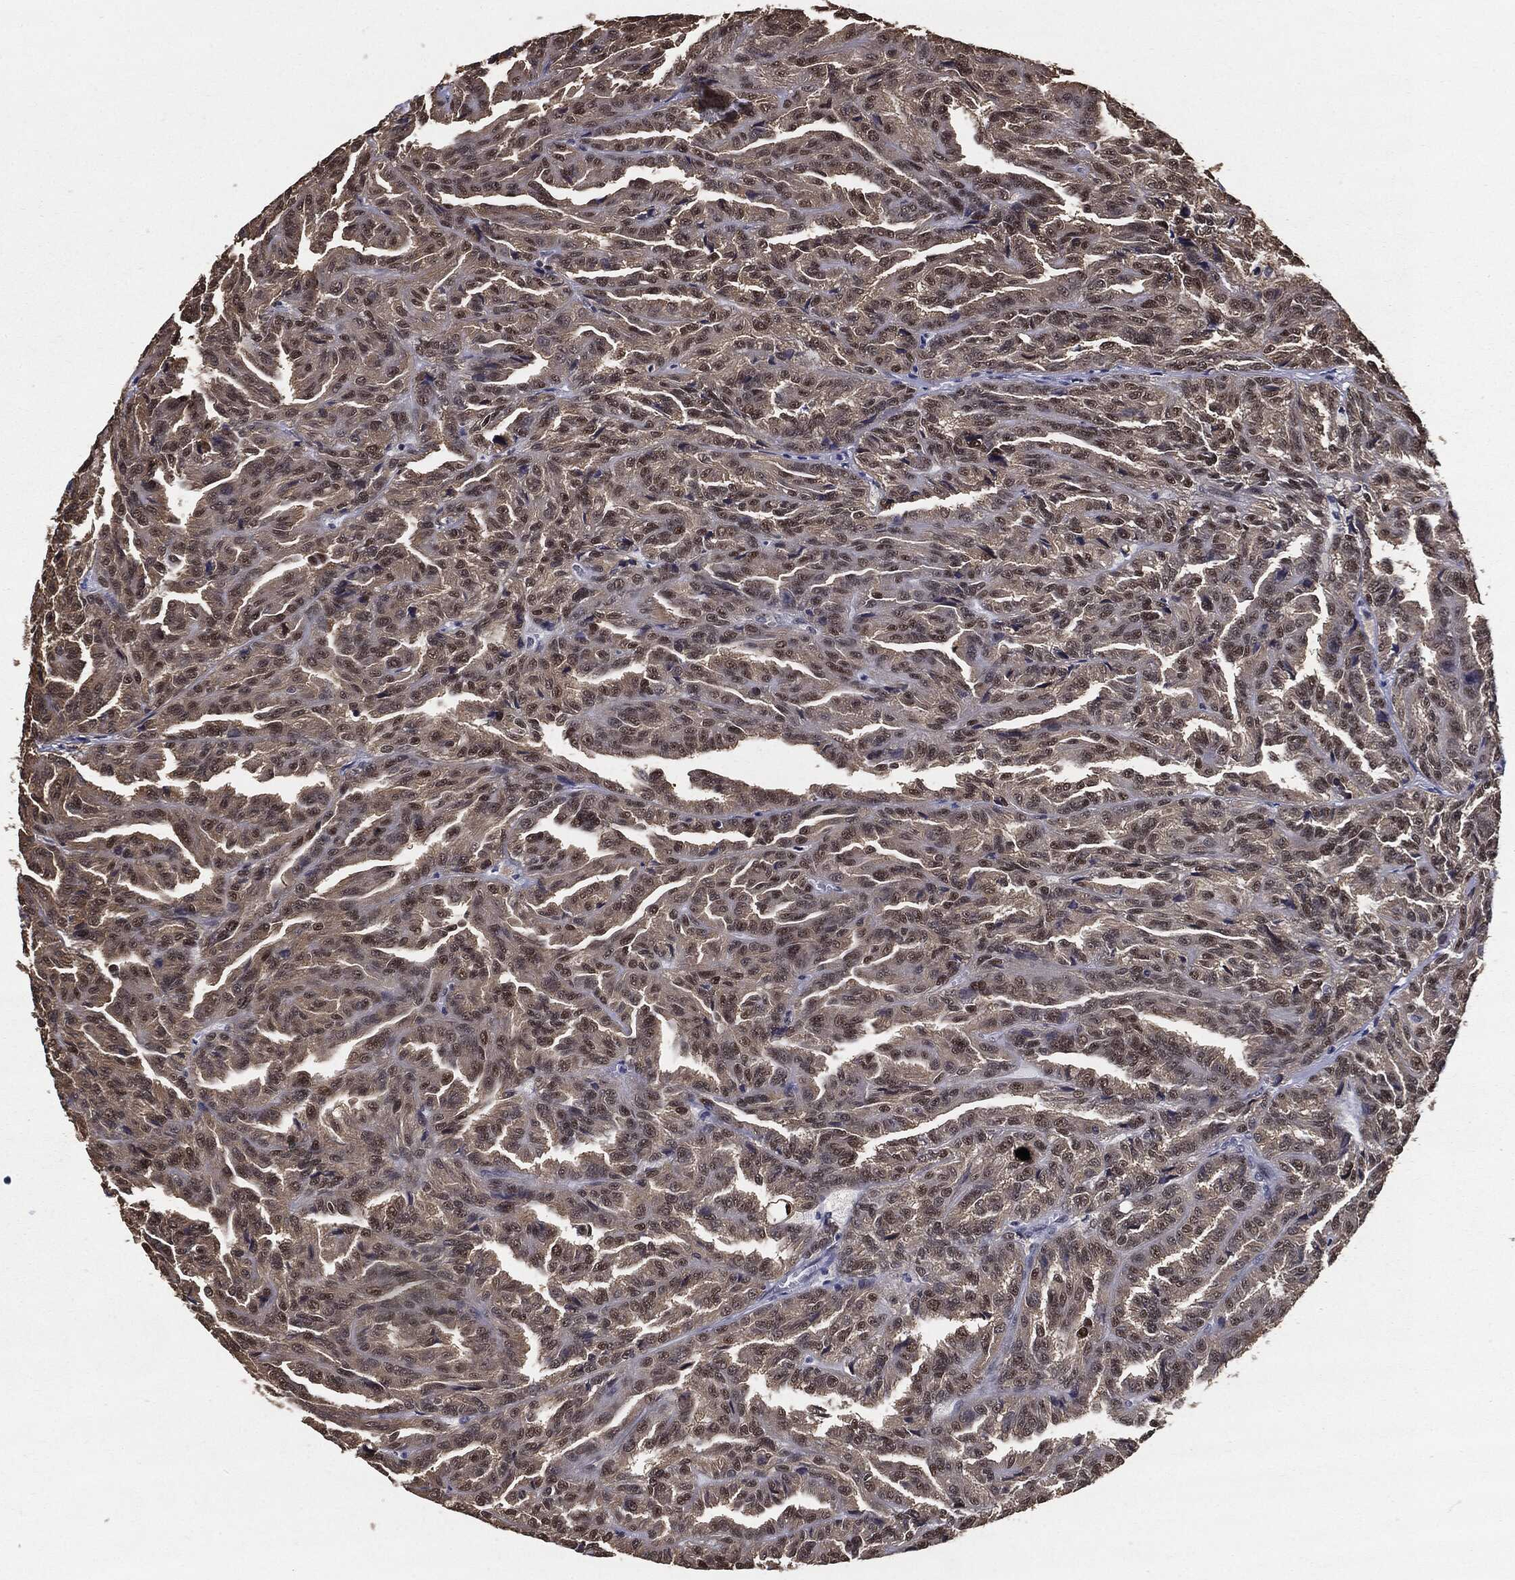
{"staining": {"intensity": "moderate", "quantity": "25%-75%", "location": "cytoplasmic/membranous,nuclear"}, "tissue": "renal cancer", "cell_type": "Tumor cells", "image_type": "cancer", "snomed": [{"axis": "morphology", "description": "Adenocarcinoma, NOS"}, {"axis": "topography", "description": "Kidney"}], "caption": "Renal adenocarcinoma stained with a brown dye demonstrates moderate cytoplasmic/membranous and nuclear positive positivity in approximately 25%-75% of tumor cells.", "gene": "JUN", "patient": {"sex": "male", "age": 79}}